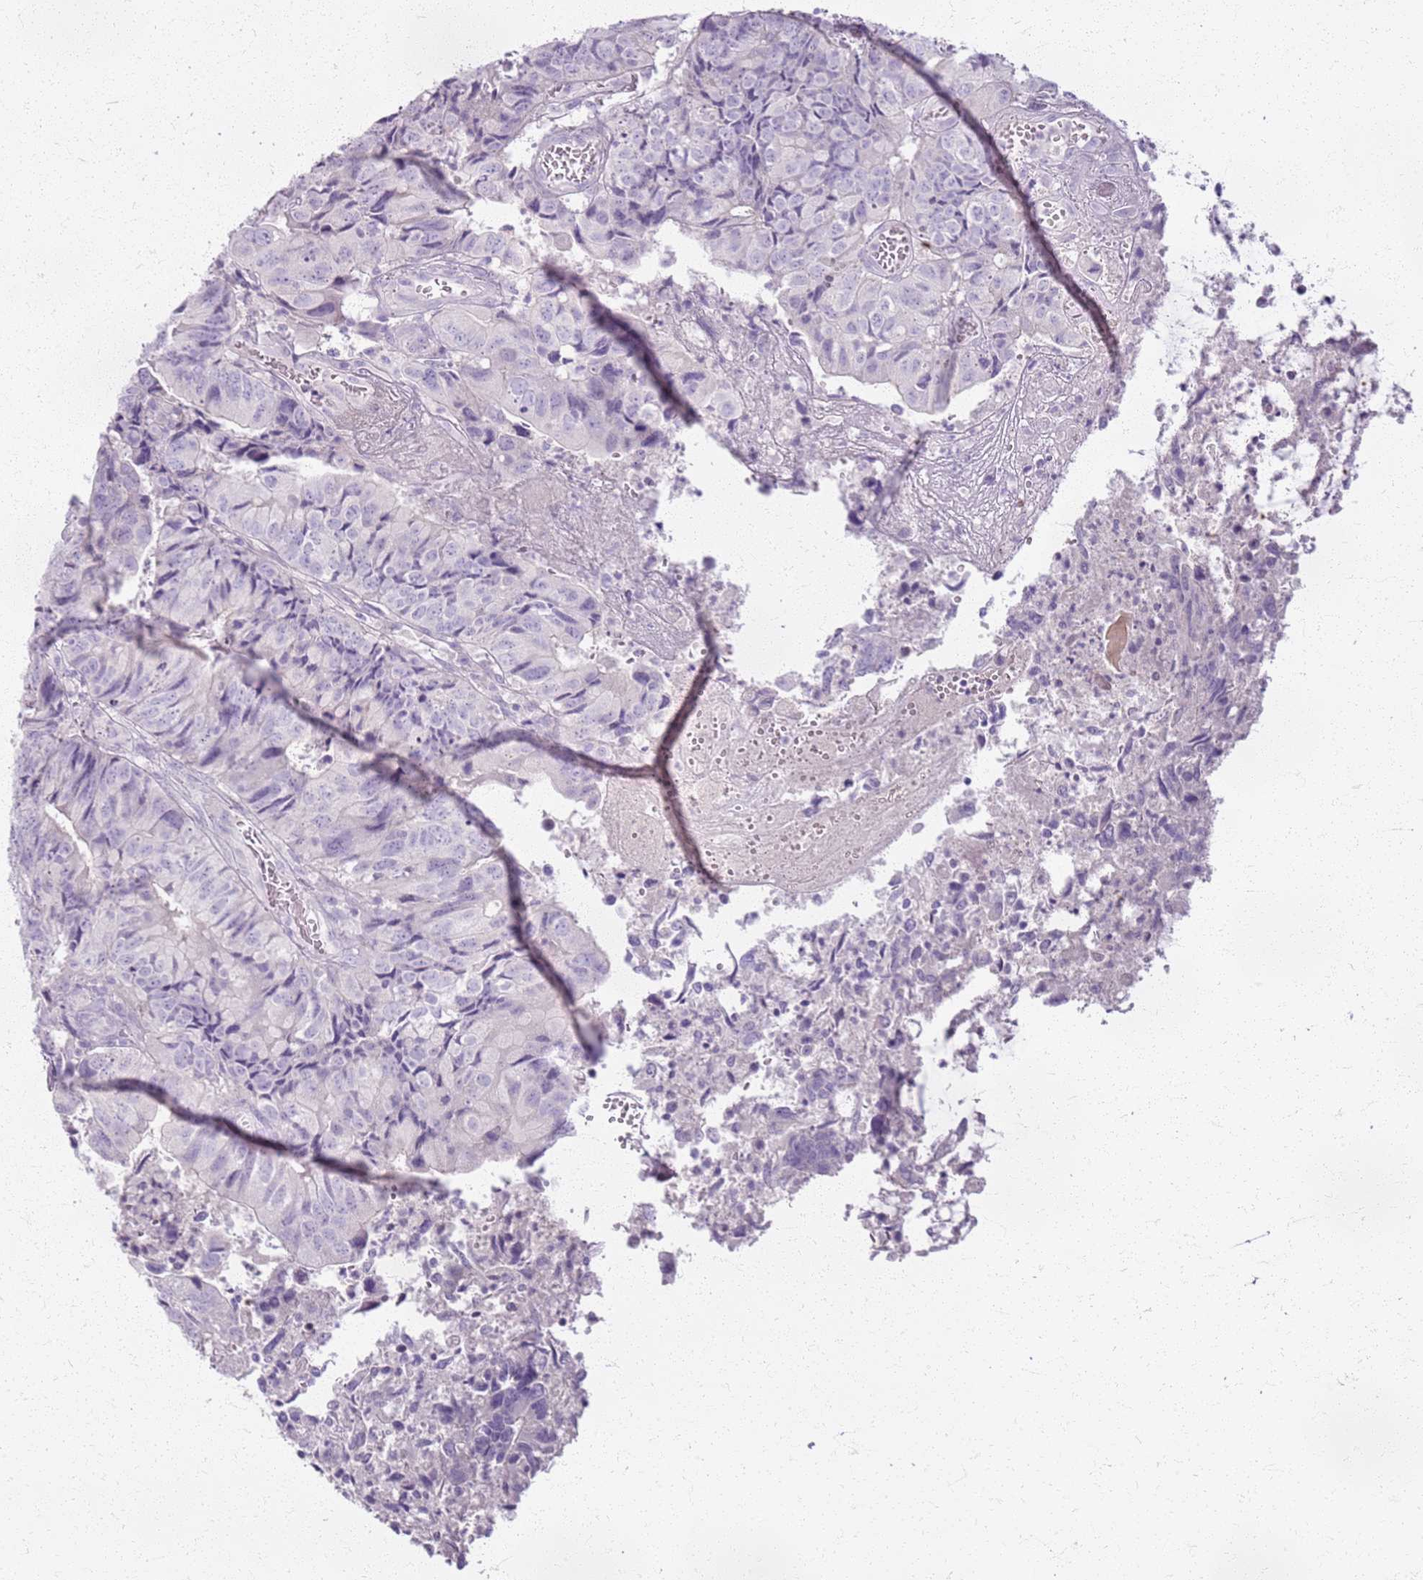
{"staining": {"intensity": "negative", "quantity": "none", "location": "none"}, "tissue": "colorectal cancer", "cell_type": "Tumor cells", "image_type": "cancer", "snomed": [{"axis": "morphology", "description": "Adenocarcinoma, NOS"}, {"axis": "topography", "description": "Colon"}], "caption": "Adenocarcinoma (colorectal) was stained to show a protein in brown. There is no significant positivity in tumor cells. (DAB (3,3'-diaminobenzidine) immunohistochemistry visualized using brightfield microscopy, high magnification).", "gene": "CSRP3", "patient": {"sex": "female", "age": 67}}